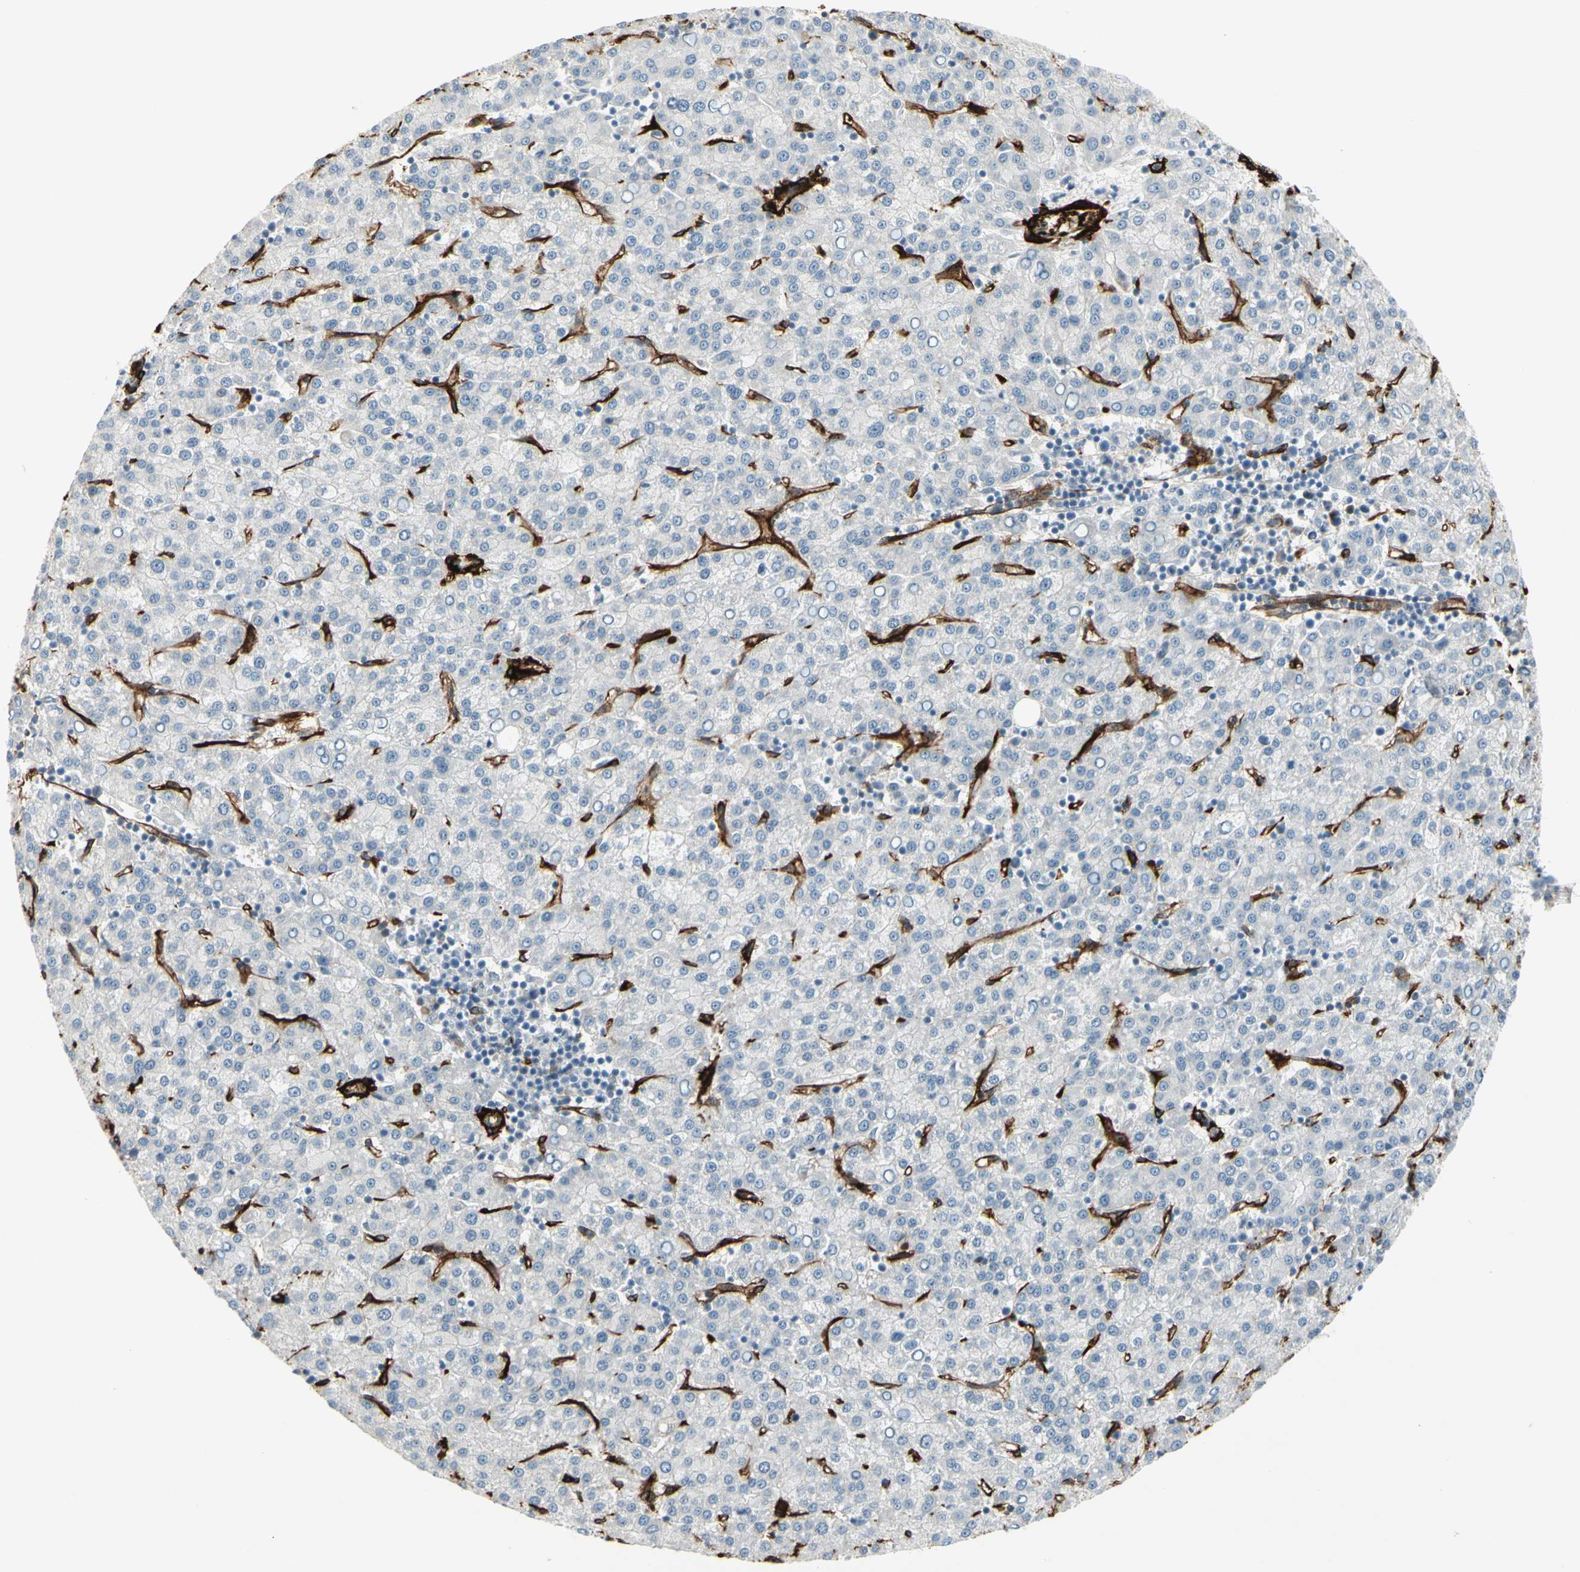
{"staining": {"intensity": "negative", "quantity": "none", "location": "none"}, "tissue": "liver cancer", "cell_type": "Tumor cells", "image_type": "cancer", "snomed": [{"axis": "morphology", "description": "Carcinoma, Hepatocellular, NOS"}, {"axis": "topography", "description": "Liver"}], "caption": "Immunohistochemistry photomicrograph of human liver cancer (hepatocellular carcinoma) stained for a protein (brown), which reveals no positivity in tumor cells.", "gene": "MCAM", "patient": {"sex": "female", "age": 58}}